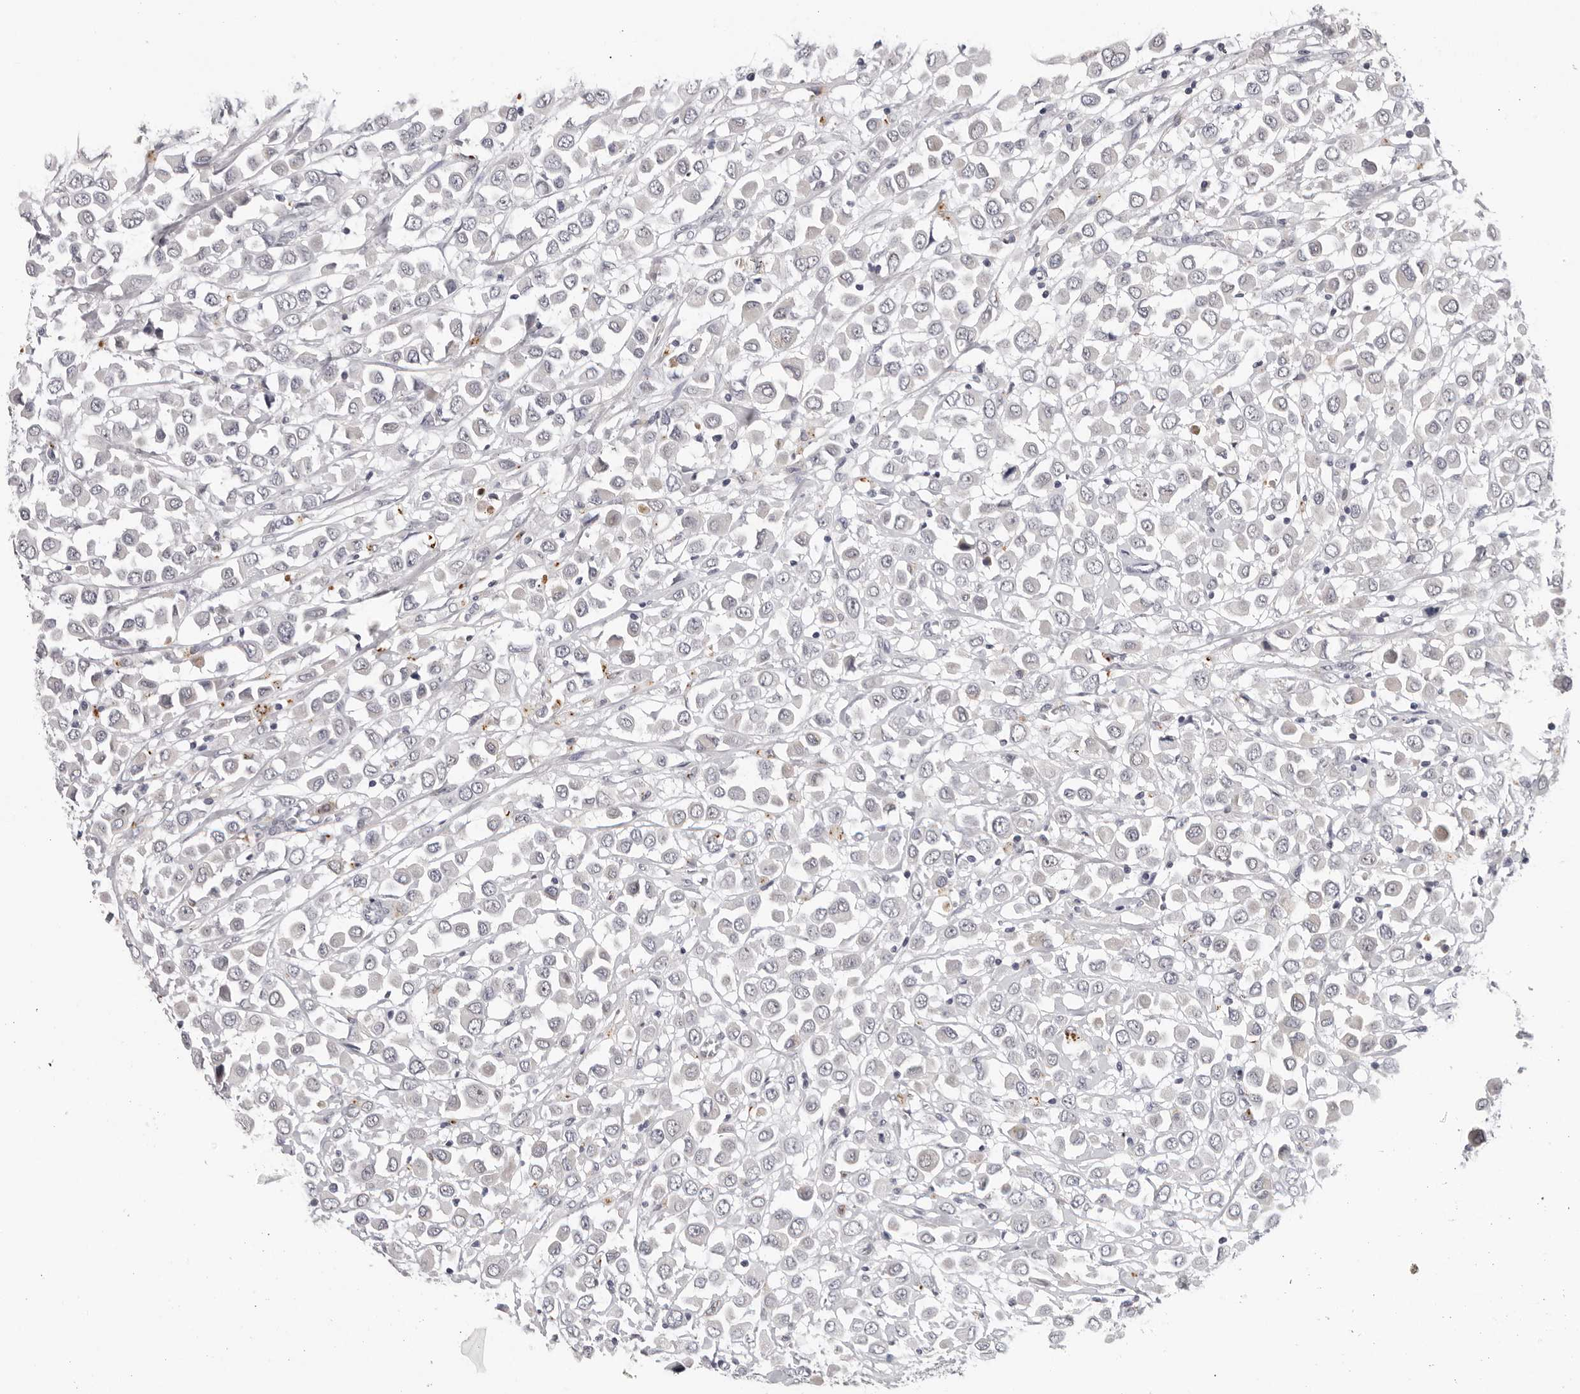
{"staining": {"intensity": "negative", "quantity": "none", "location": "none"}, "tissue": "breast cancer", "cell_type": "Tumor cells", "image_type": "cancer", "snomed": [{"axis": "morphology", "description": "Duct carcinoma"}, {"axis": "topography", "description": "Breast"}], "caption": "Image shows no protein expression in tumor cells of breast cancer (infiltrating ductal carcinoma) tissue.", "gene": "ZNF502", "patient": {"sex": "female", "age": 61}}